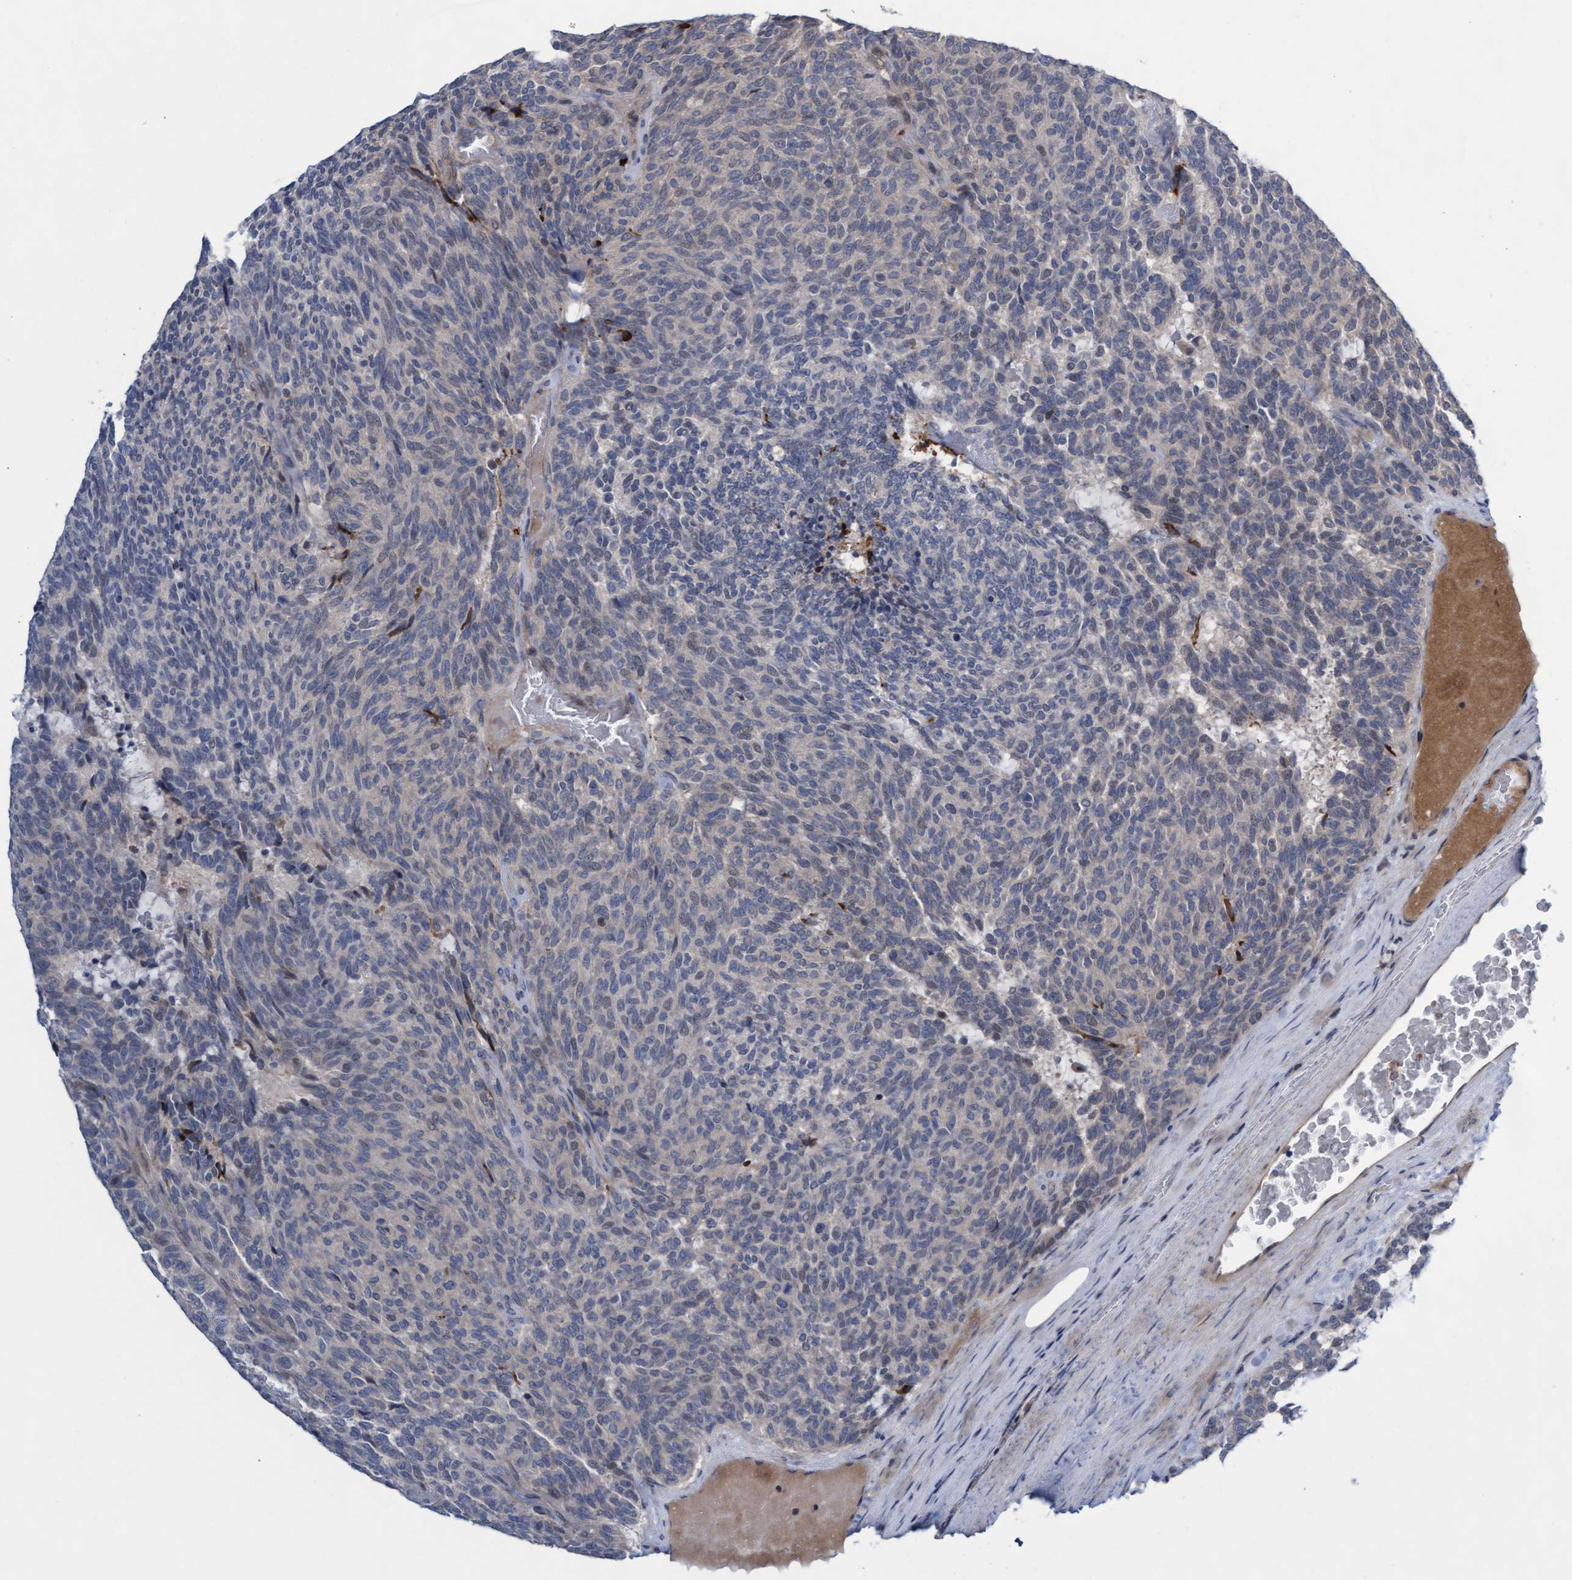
{"staining": {"intensity": "weak", "quantity": "<25%", "location": "nuclear"}, "tissue": "carcinoid", "cell_type": "Tumor cells", "image_type": "cancer", "snomed": [{"axis": "morphology", "description": "Carcinoid, malignant, NOS"}, {"axis": "topography", "description": "Pancreas"}], "caption": "DAB immunohistochemical staining of human carcinoid displays no significant expression in tumor cells.", "gene": "ABCF2", "patient": {"sex": "female", "age": 54}}